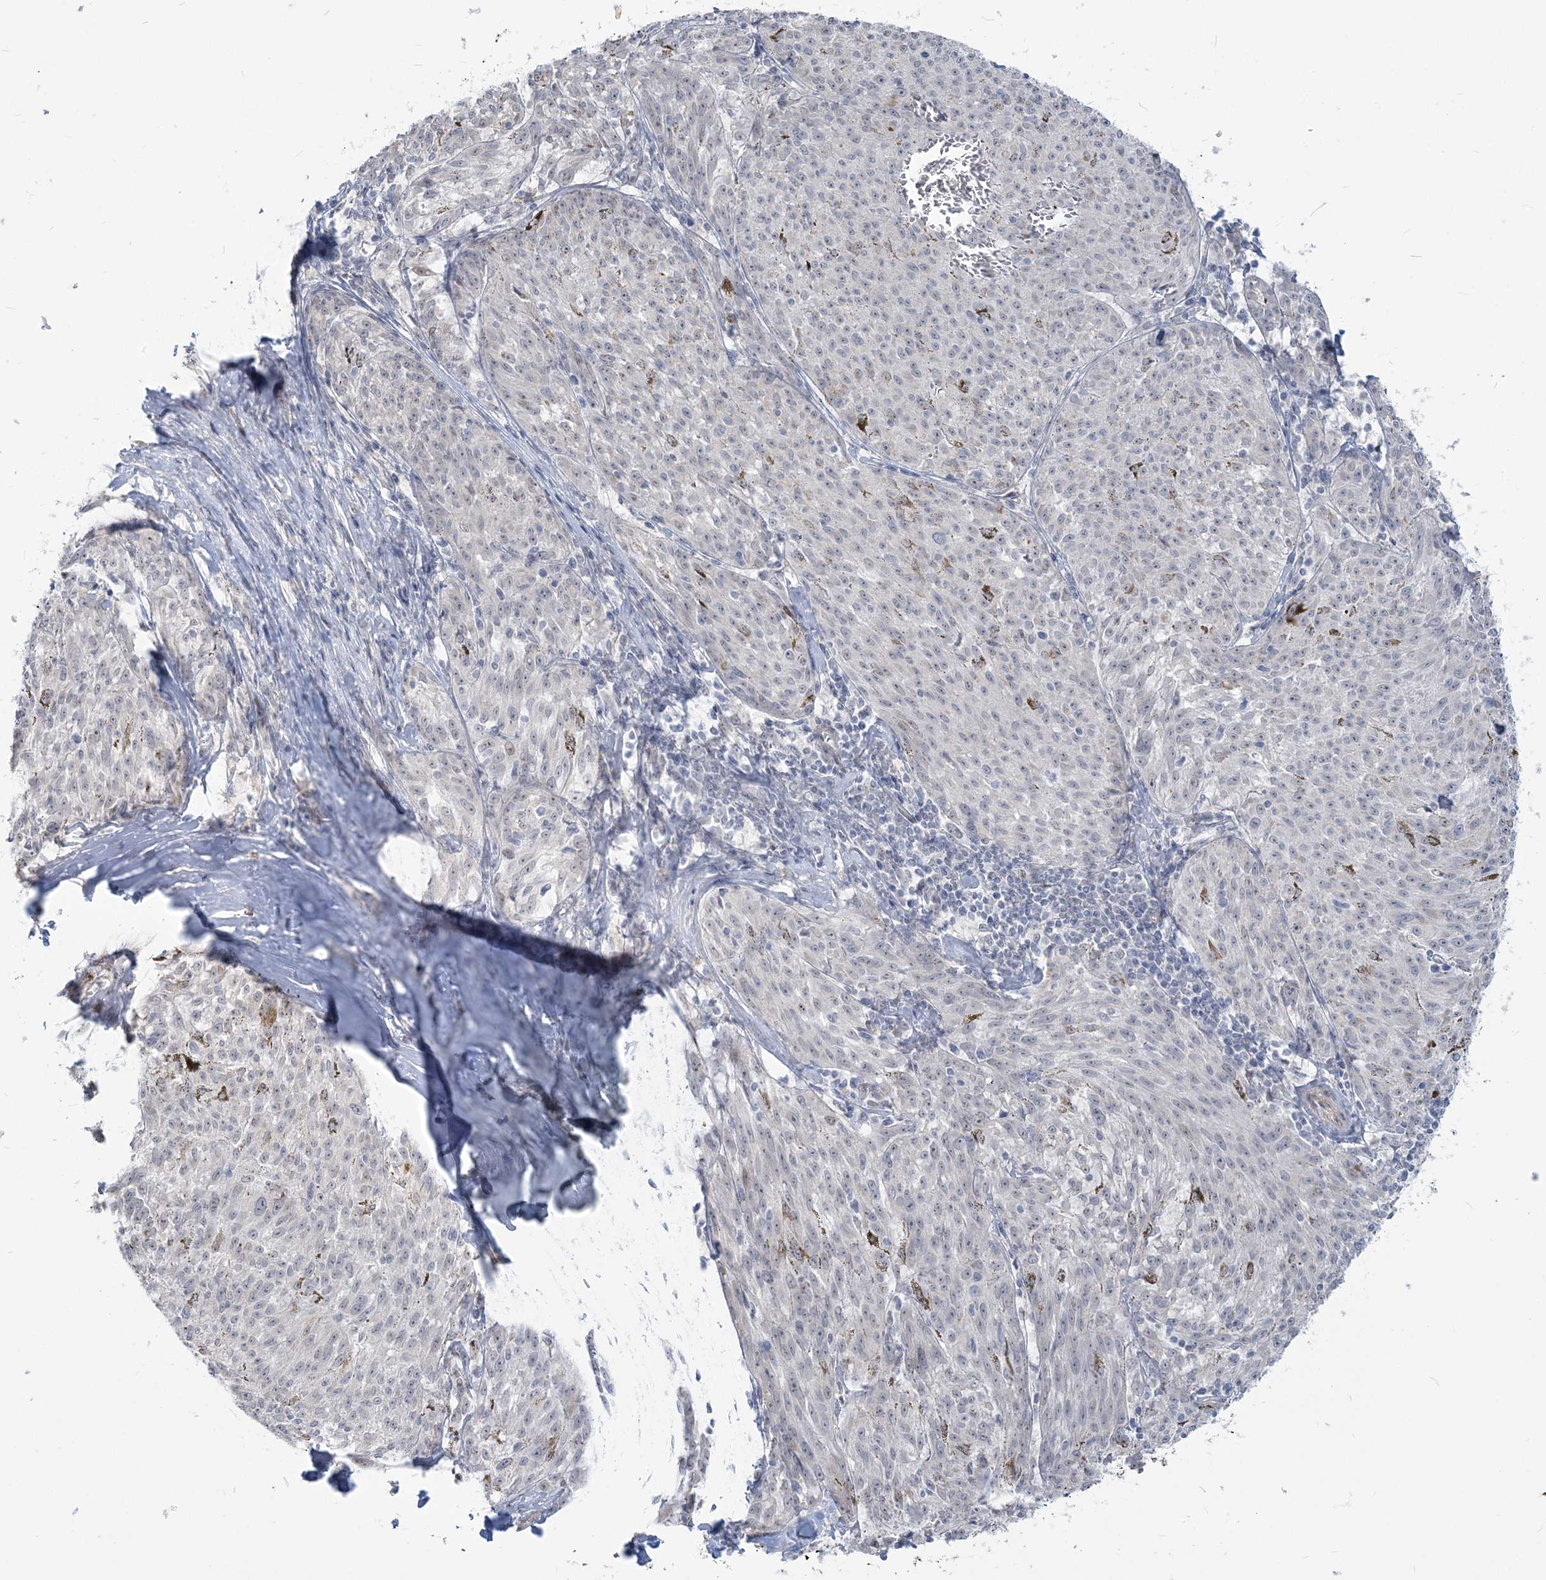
{"staining": {"intensity": "negative", "quantity": "none", "location": "none"}, "tissue": "melanoma", "cell_type": "Tumor cells", "image_type": "cancer", "snomed": [{"axis": "morphology", "description": "Malignant melanoma, NOS"}, {"axis": "topography", "description": "Skin"}], "caption": "Immunohistochemistry image of human malignant melanoma stained for a protein (brown), which demonstrates no expression in tumor cells. (Brightfield microscopy of DAB IHC at high magnification).", "gene": "SDAD1", "patient": {"sex": "female", "age": 72}}